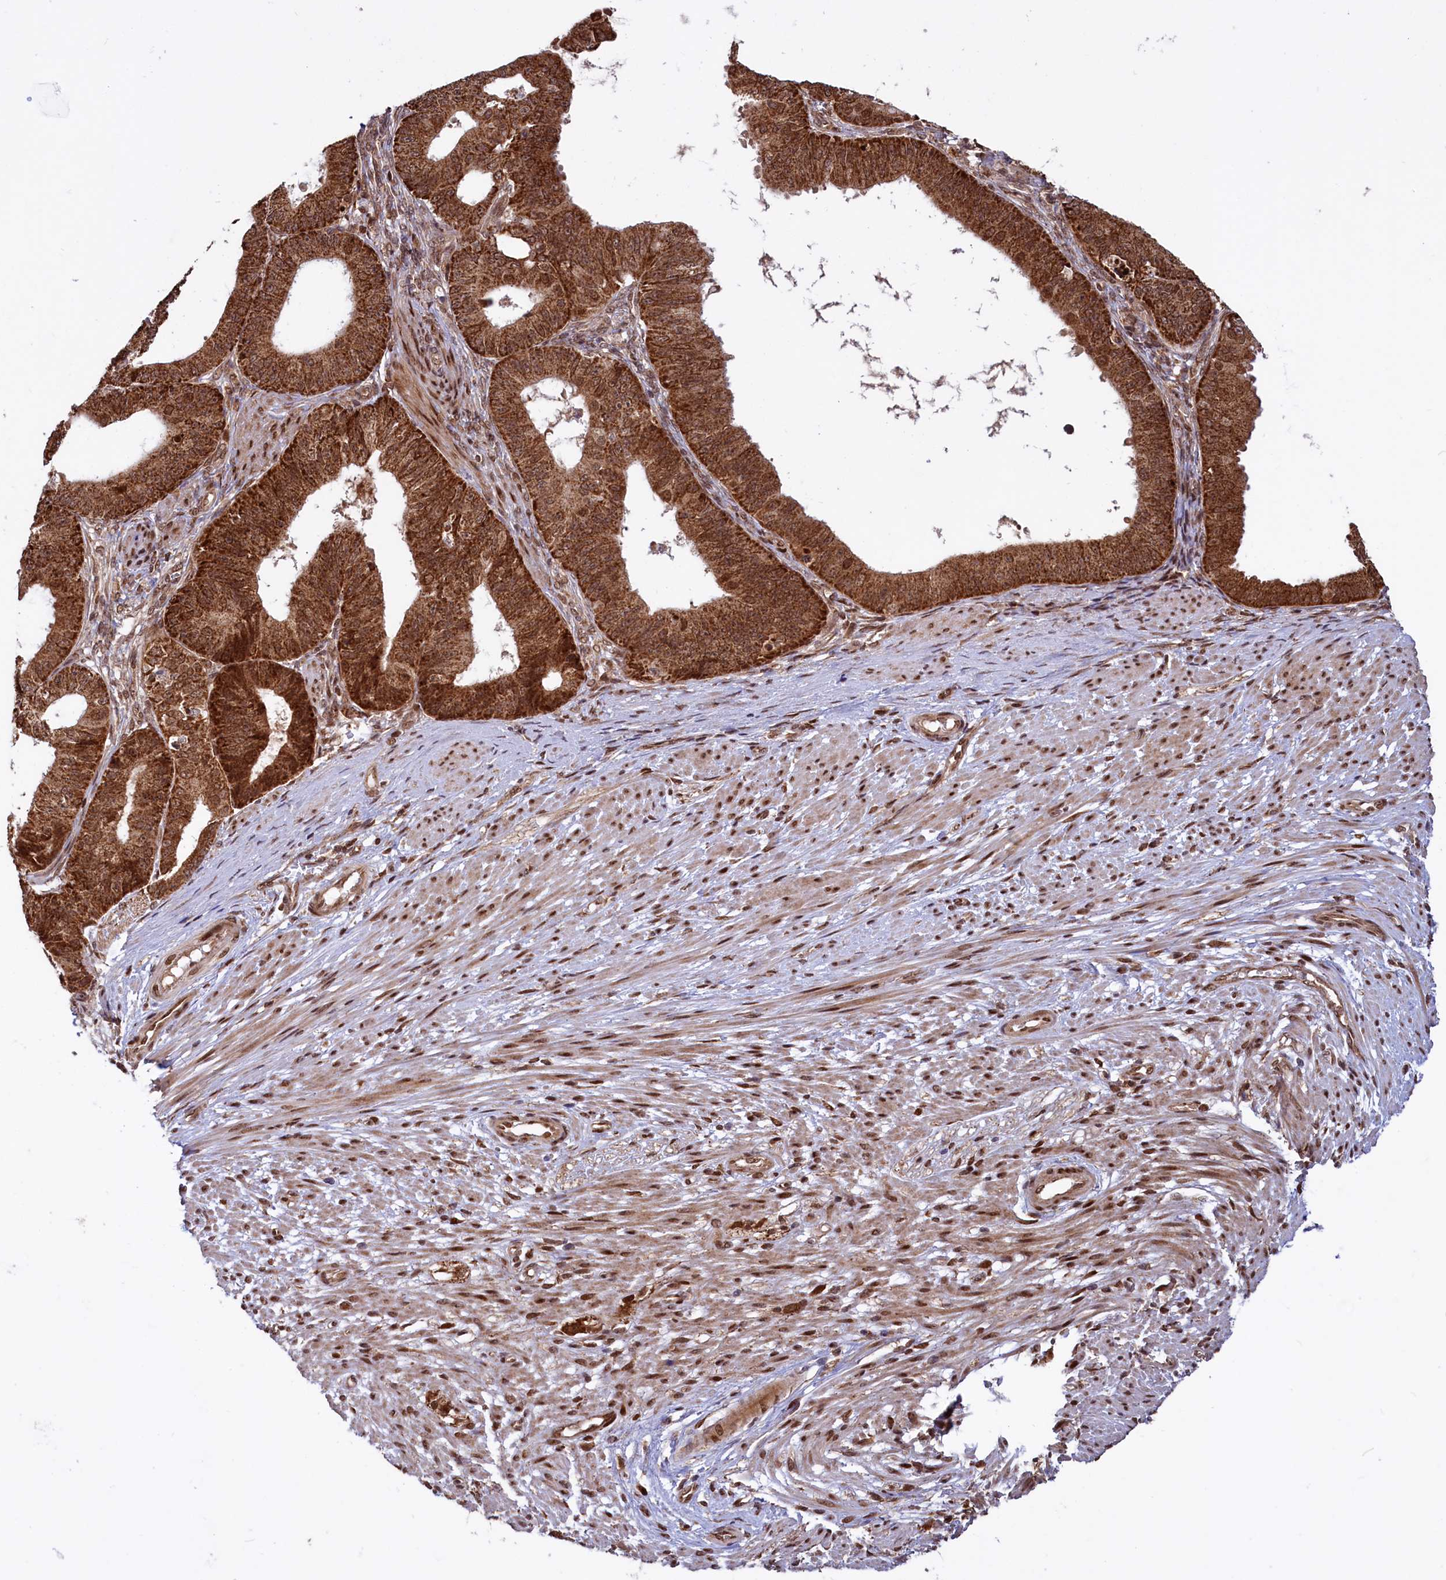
{"staining": {"intensity": "strong", "quantity": ">75%", "location": "cytoplasmic/membranous,nuclear"}, "tissue": "ovarian cancer", "cell_type": "Tumor cells", "image_type": "cancer", "snomed": [{"axis": "morphology", "description": "Carcinoma, endometroid"}, {"axis": "topography", "description": "Appendix"}, {"axis": "topography", "description": "Ovary"}], "caption": "Protein staining of ovarian cancer (endometroid carcinoma) tissue demonstrates strong cytoplasmic/membranous and nuclear positivity in about >75% of tumor cells.", "gene": "PHC3", "patient": {"sex": "female", "age": 42}}